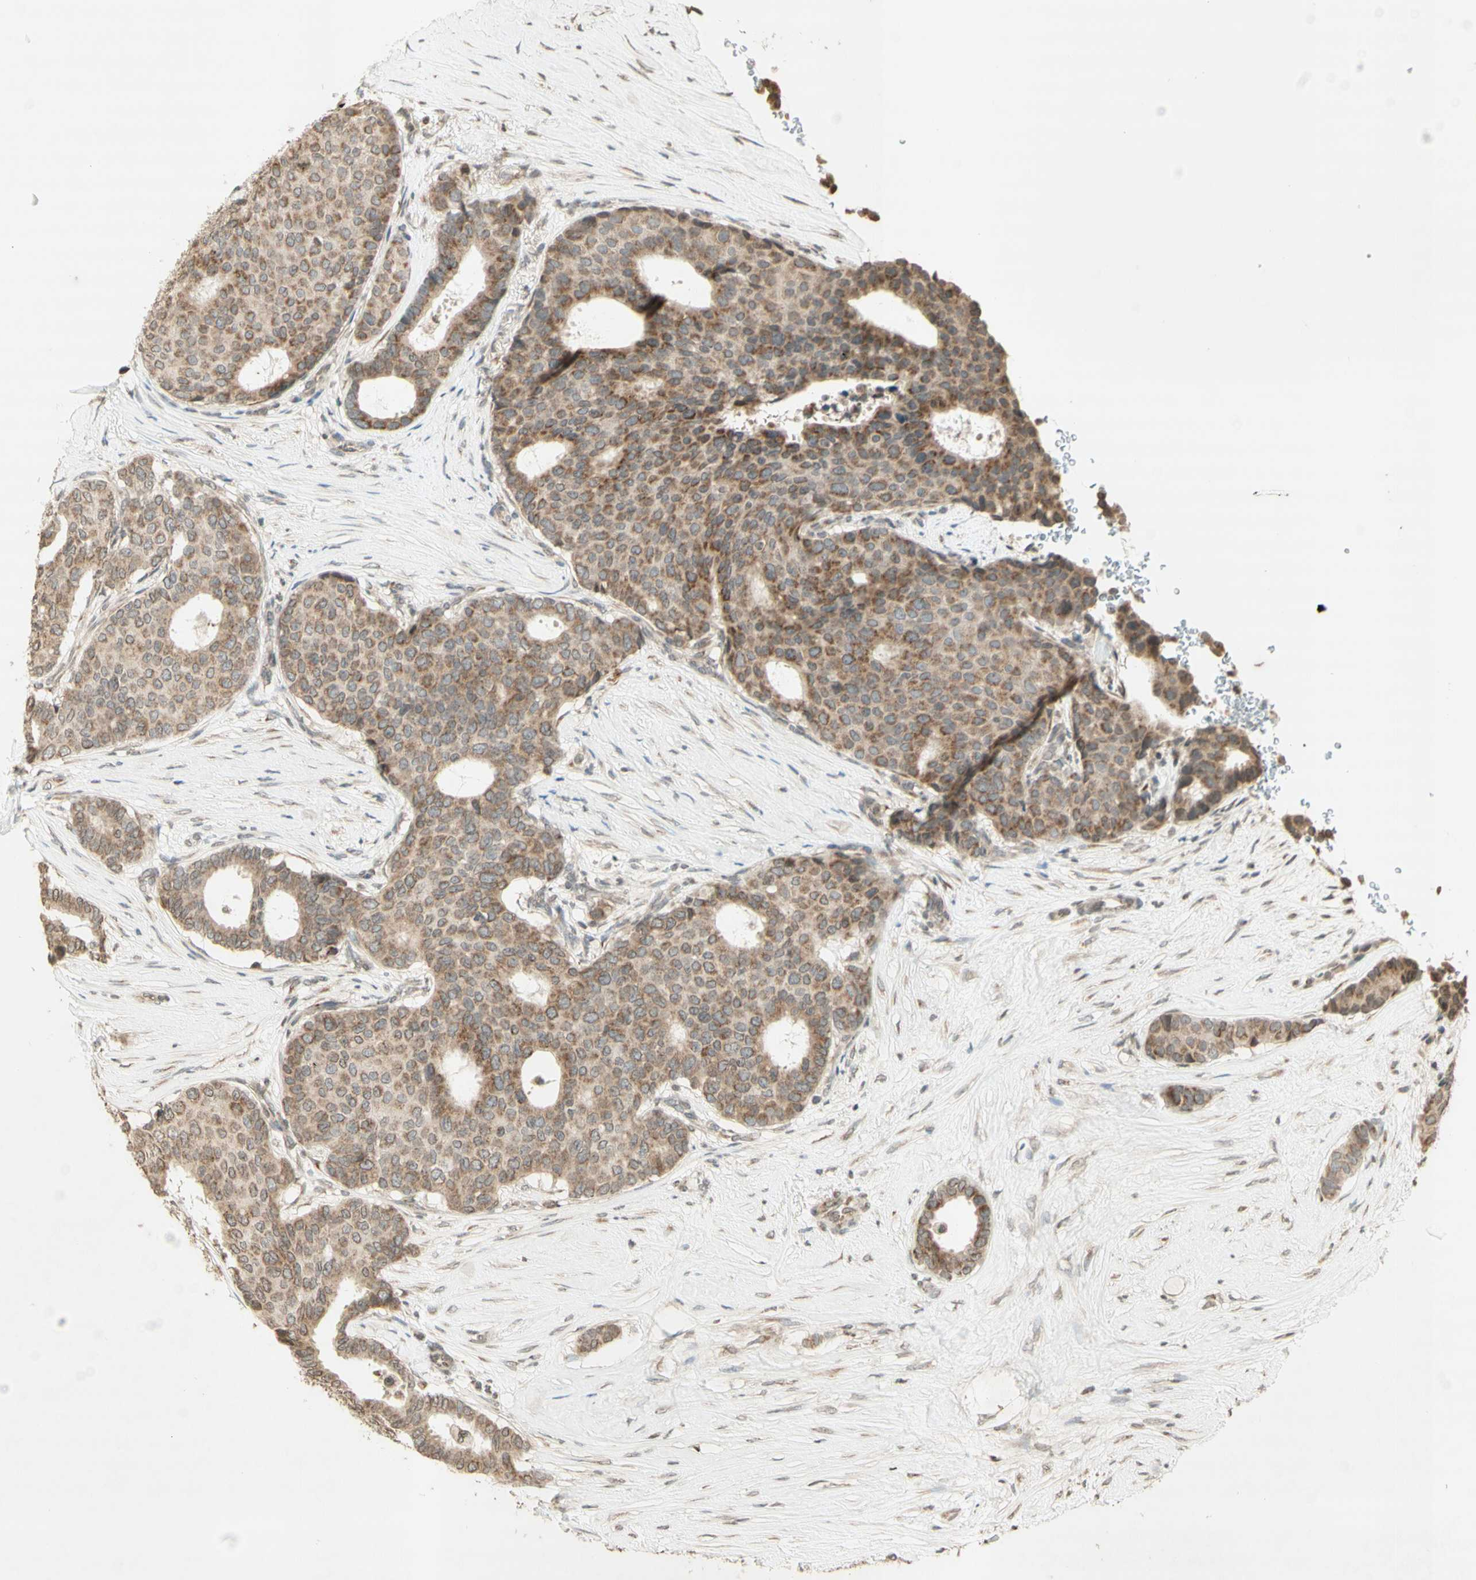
{"staining": {"intensity": "moderate", "quantity": ">75%", "location": "cytoplasmic/membranous,nuclear"}, "tissue": "breast cancer", "cell_type": "Tumor cells", "image_type": "cancer", "snomed": [{"axis": "morphology", "description": "Duct carcinoma"}, {"axis": "topography", "description": "Breast"}], "caption": "Immunohistochemistry (DAB) staining of human breast cancer demonstrates moderate cytoplasmic/membranous and nuclear protein positivity in about >75% of tumor cells.", "gene": "CCNI", "patient": {"sex": "female", "age": 75}}